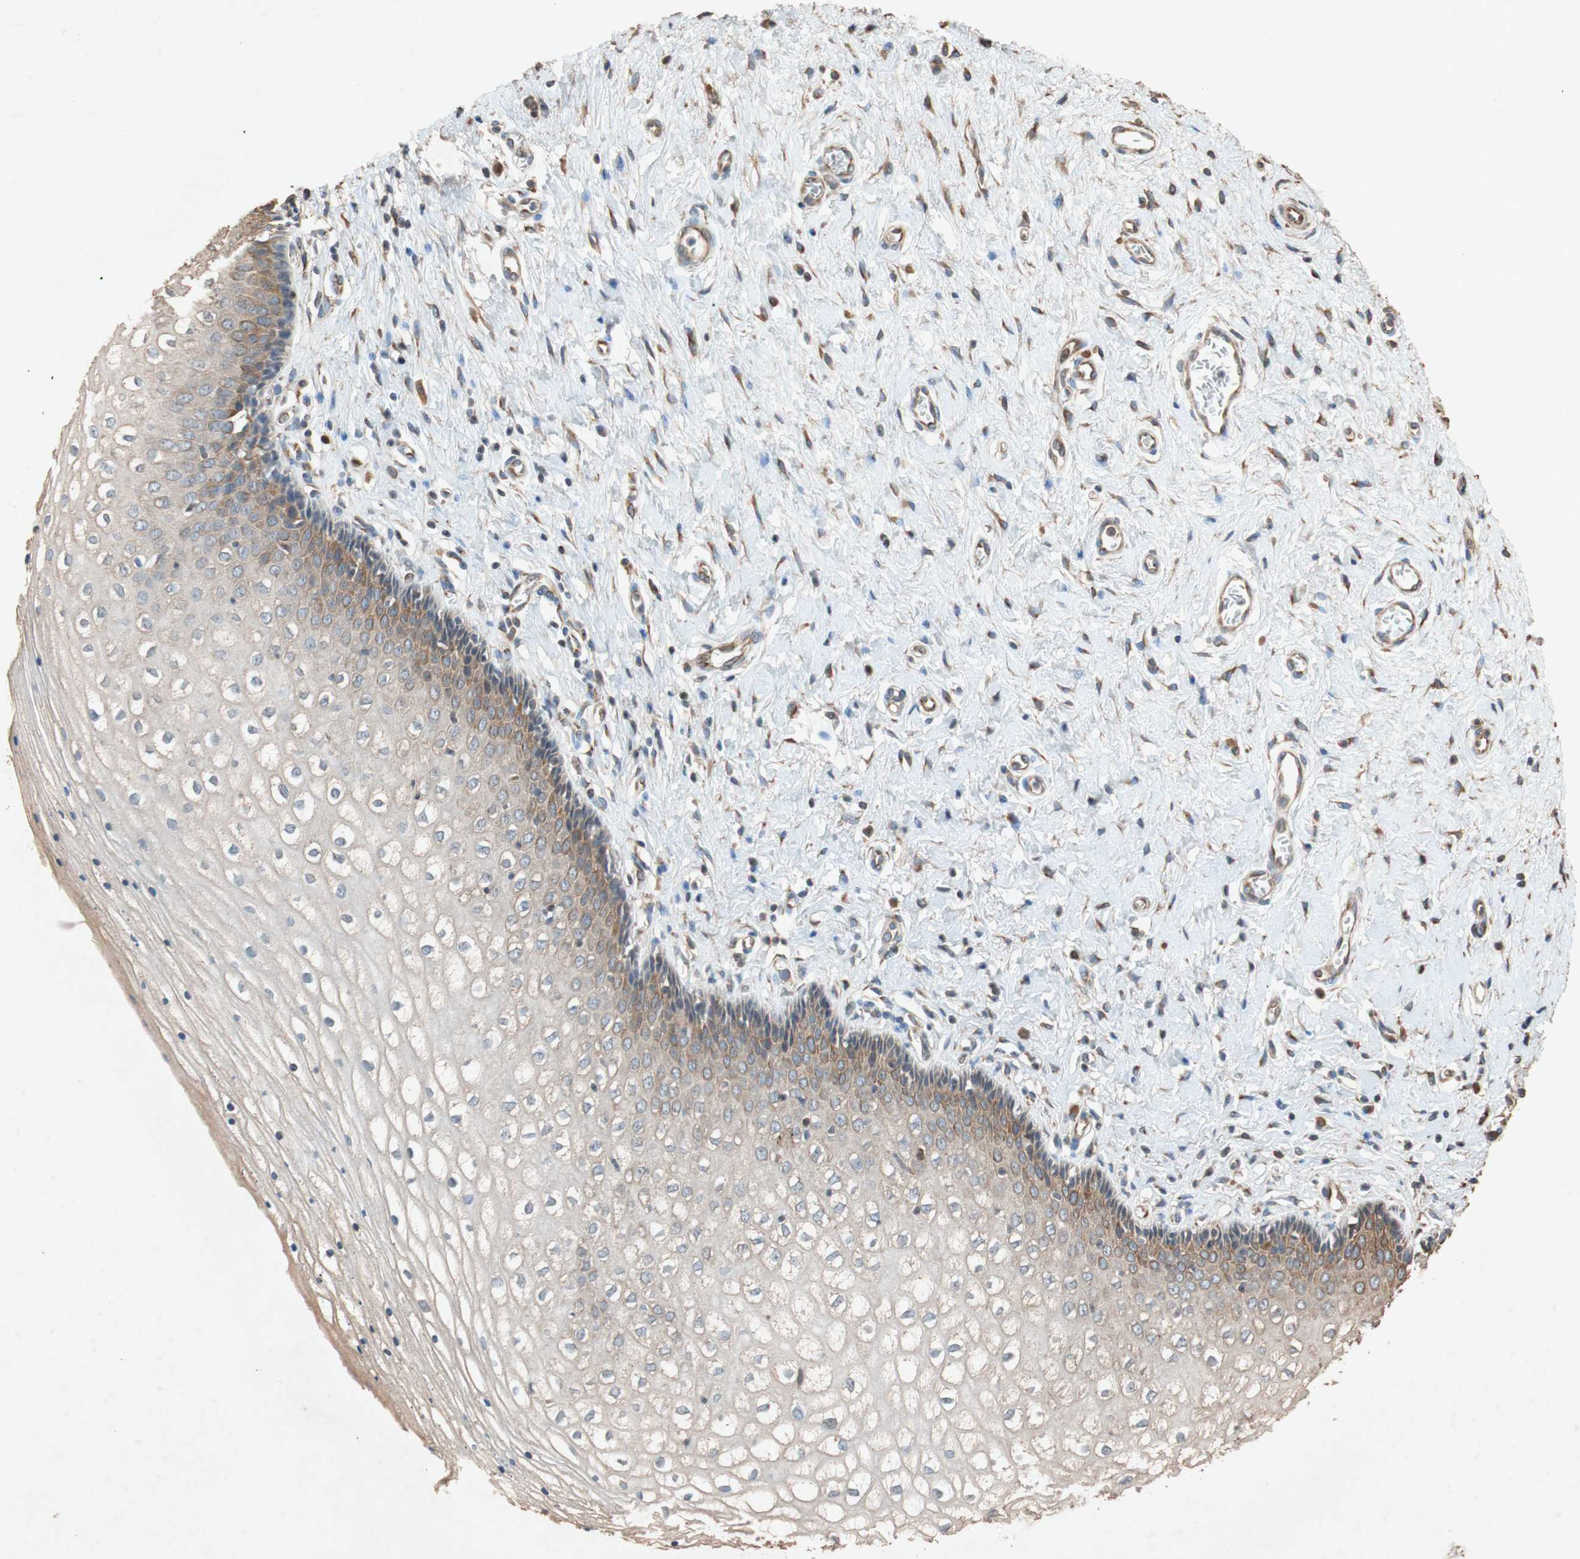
{"staining": {"intensity": "moderate", "quantity": ">75%", "location": "cytoplasmic/membranous"}, "tissue": "vagina", "cell_type": "Squamous epithelial cells", "image_type": "normal", "snomed": [{"axis": "morphology", "description": "Normal tissue, NOS"}, {"axis": "topography", "description": "Soft tissue"}, {"axis": "topography", "description": "Vagina"}], "caption": "Moderate cytoplasmic/membranous positivity is seen in about >75% of squamous epithelial cells in normal vagina. Ihc stains the protein in brown and the nuclei are stained blue.", "gene": "TUBB", "patient": {"sex": "female", "age": 61}}